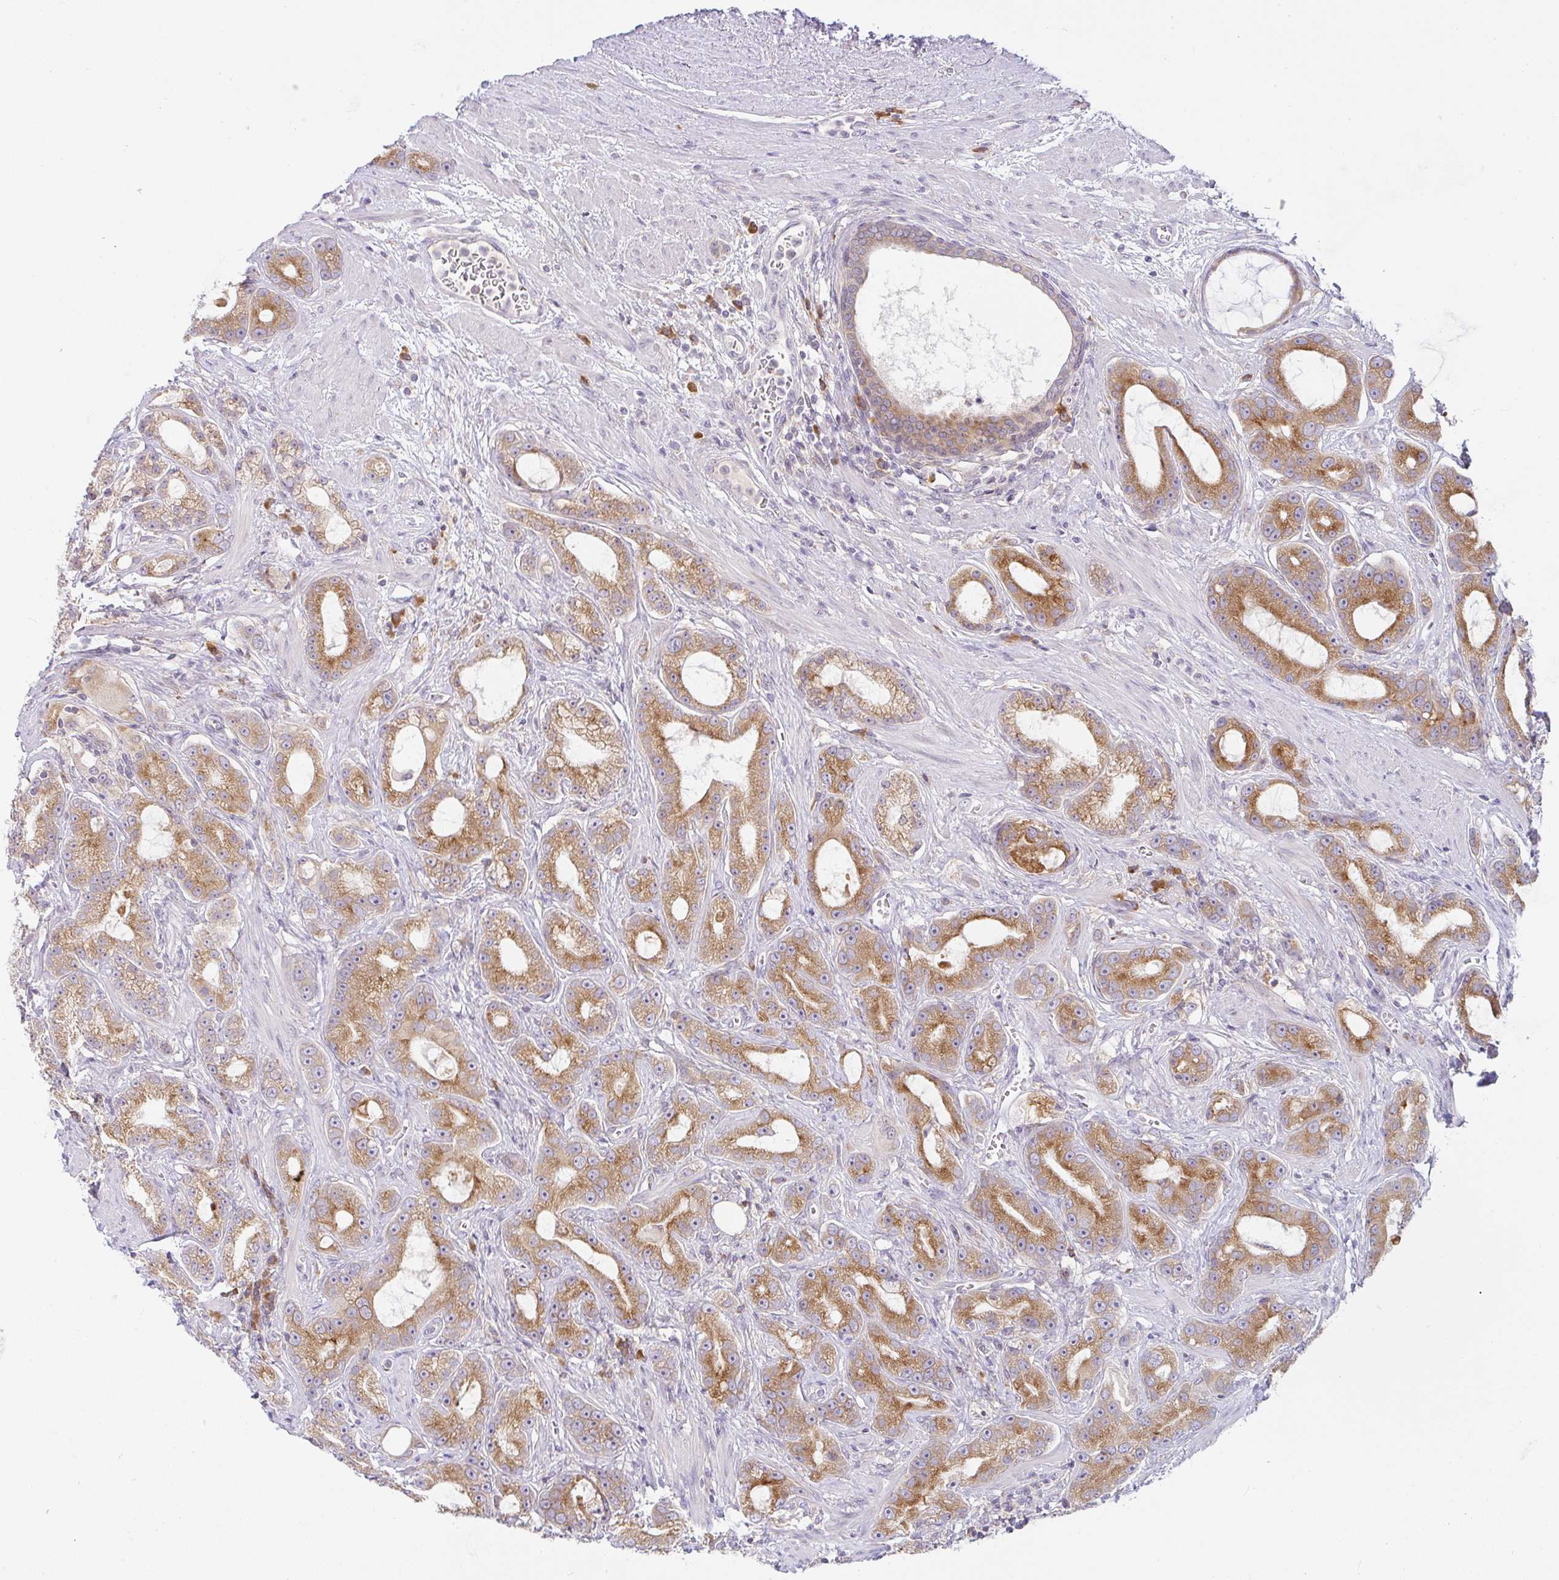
{"staining": {"intensity": "moderate", "quantity": ">75%", "location": "cytoplasmic/membranous"}, "tissue": "prostate cancer", "cell_type": "Tumor cells", "image_type": "cancer", "snomed": [{"axis": "morphology", "description": "Adenocarcinoma, High grade"}, {"axis": "topography", "description": "Prostate"}], "caption": "Immunohistochemical staining of prostate high-grade adenocarcinoma exhibits medium levels of moderate cytoplasmic/membranous positivity in about >75% of tumor cells. Using DAB (3,3'-diaminobenzidine) (brown) and hematoxylin (blue) stains, captured at high magnification using brightfield microscopy.", "gene": "DERL2", "patient": {"sex": "male", "age": 65}}